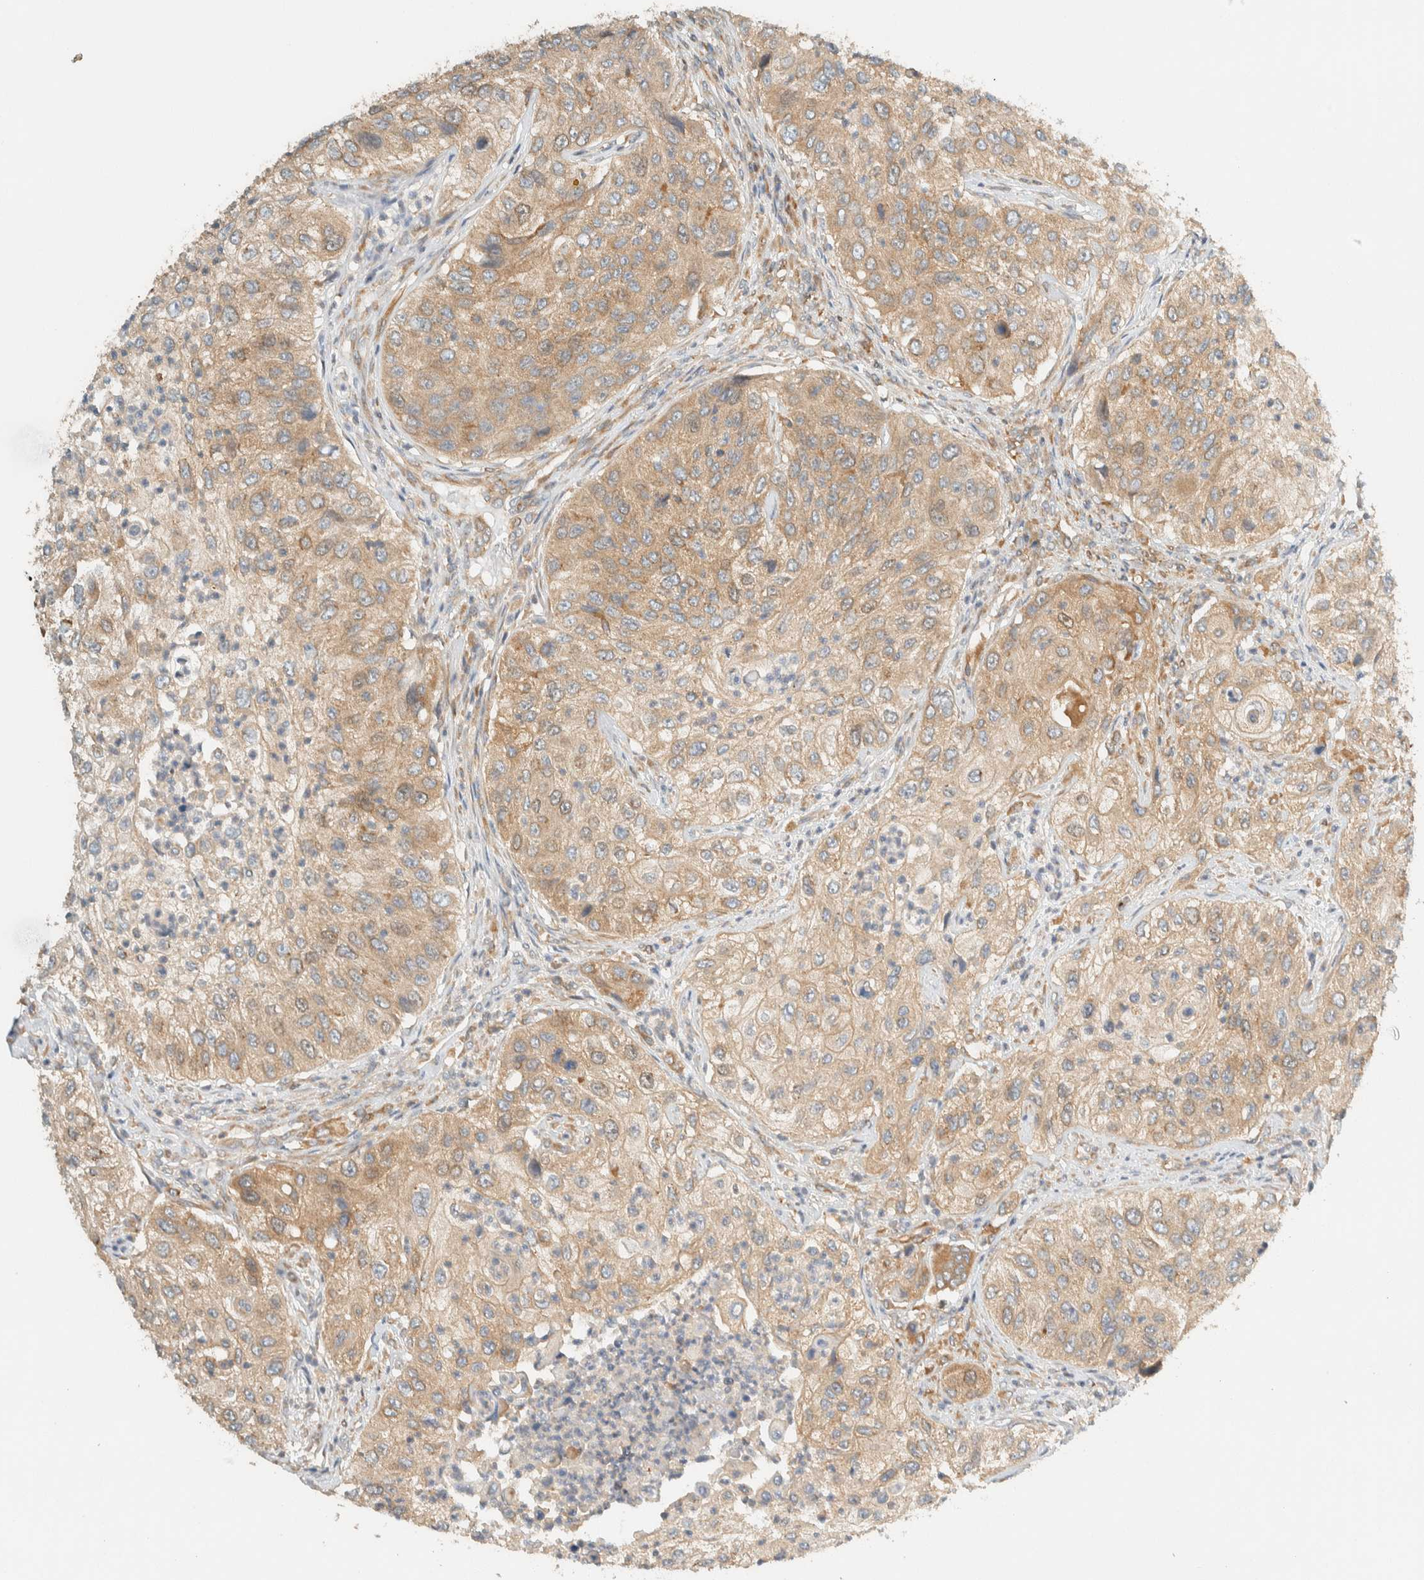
{"staining": {"intensity": "weak", "quantity": ">75%", "location": "cytoplasmic/membranous"}, "tissue": "urothelial cancer", "cell_type": "Tumor cells", "image_type": "cancer", "snomed": [{"axis": "morphology", "description": "Urothelial carcinoma, High grade"}, {"axis": "topography", "description": "Urinary bladder"}], "caption": "Protein staining reveals weak cytoplasmic/membranous expression in about >75% of tumor cells in high-grade urothelial carcinoma.", "gene": "ARFGEF1", "patient": {"sex": "female", "age": 60}}